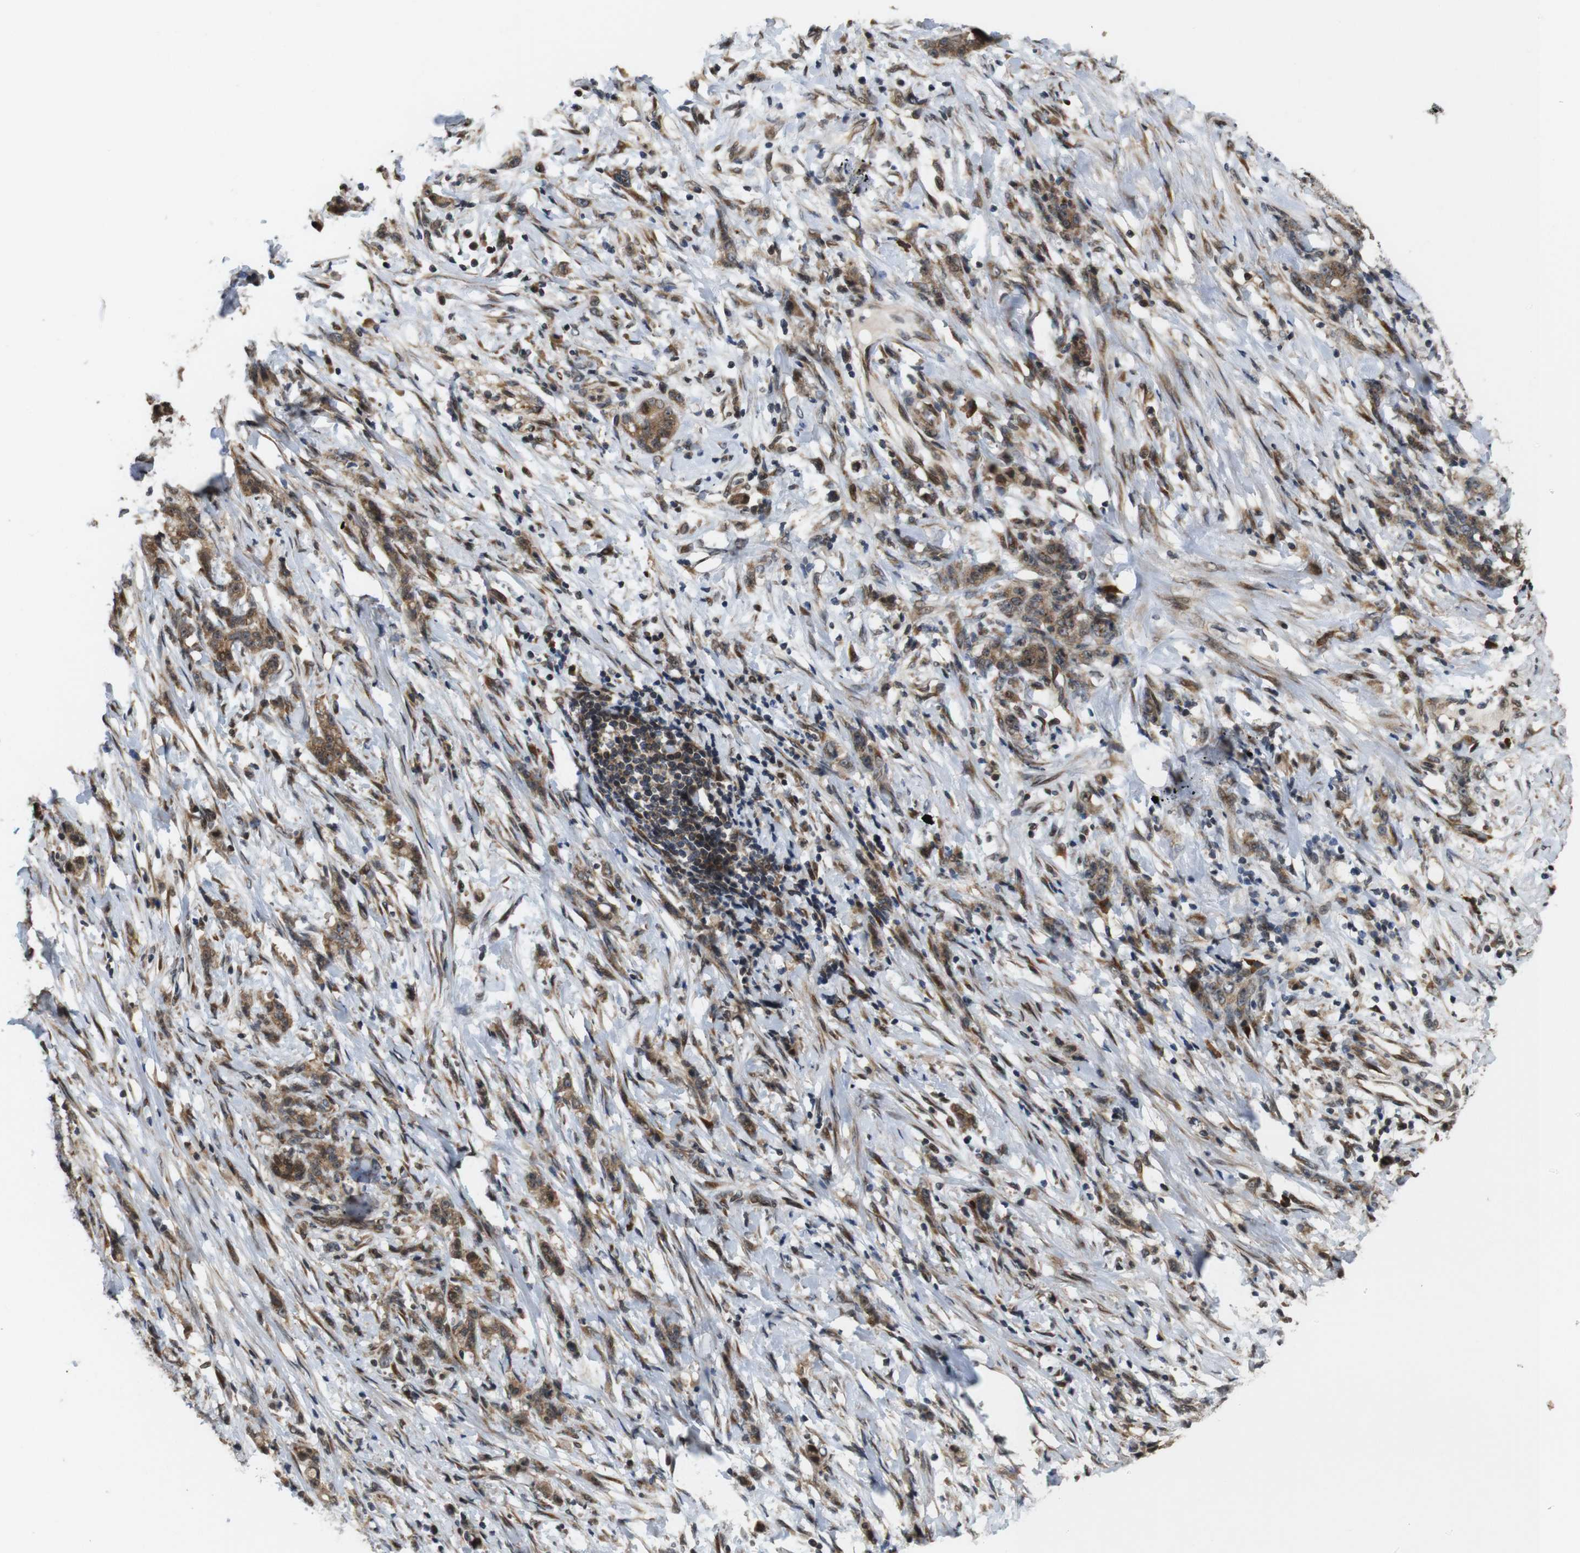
{"staining": {"intensity": "moderate", "quantity": ">75%", "location": "cytoplasmic/membranous"}, "tissue": "stomach cancer", "cell_type": "Tumor cells", "image_type": "cancer", "snomed": [{"axis": "morphology", "description": "Adenocarcinoma, NOS"}, {"axis": "topography", "description": "Stomach, lower"}], "caption": "Stomach cancer was stained to show a protein in brown. There is medium levels of moderate cytoplasmic/membranous staining in about >75% of tumor cells.", "gene": "EFCAB14", "patient": {"sex": "male", "age": 88}}